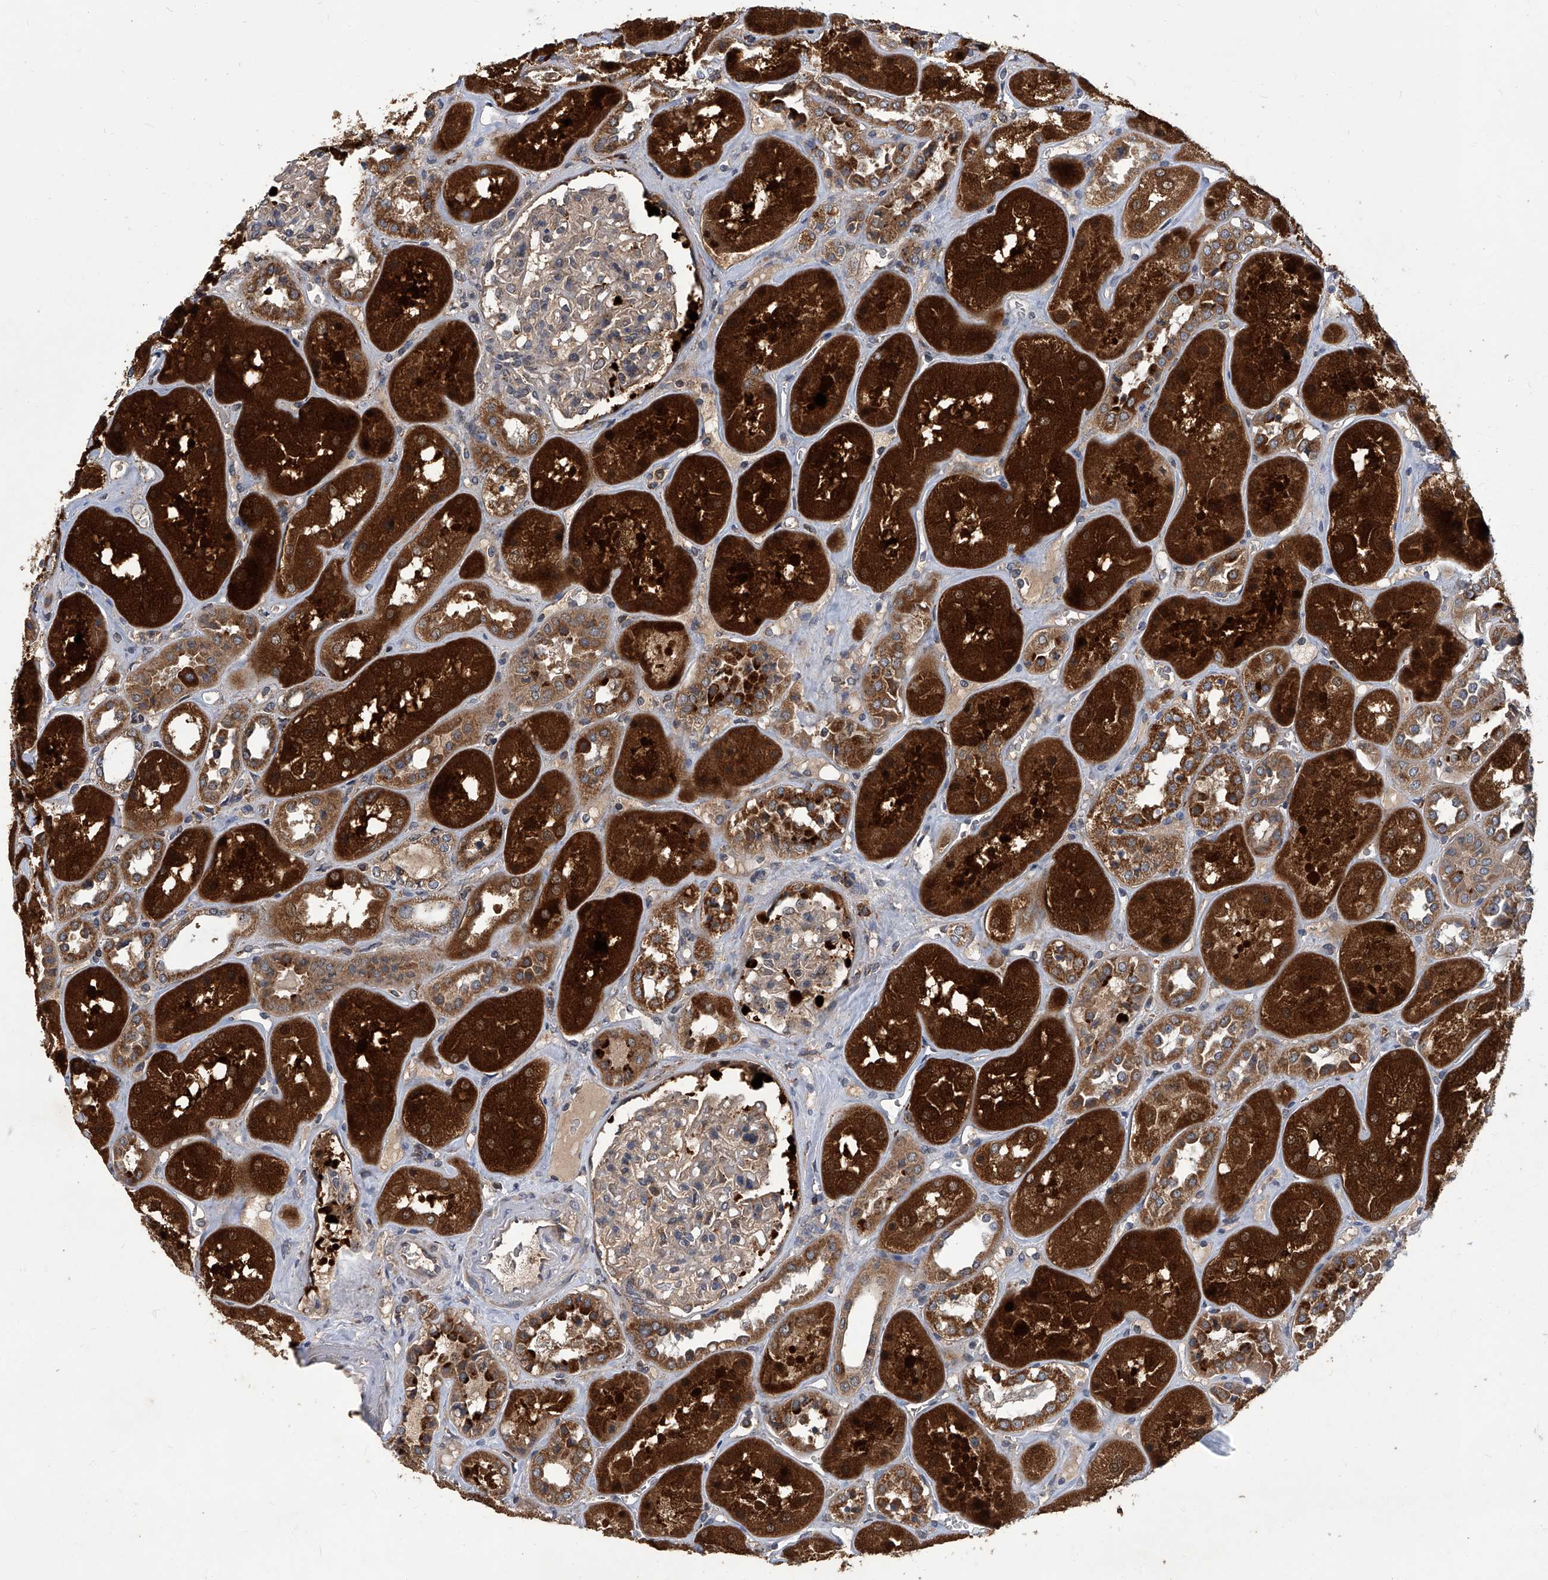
{"staining": {"intensity": "weak", "quantity": "<25%", "location": "cytoplasmic/membranous"}, "tissue": "kidney", "cell_type": "Cells in glomeruli", "image_type": "normal", "snomed": [{"axis": "morphology", "description": "Normal tissue, NOS"}, {"axis": "topography", "description": "Kidney"}], "caption": "An IHC image of unremarkable kidney is shown. There is no staining in cells in glomeruli of kidney. (DAB IHC visualized using brightfield microscopy, high magnification).", "gene": "TNFRSF13B", "patient": {"sex": "male", "age": 70}}